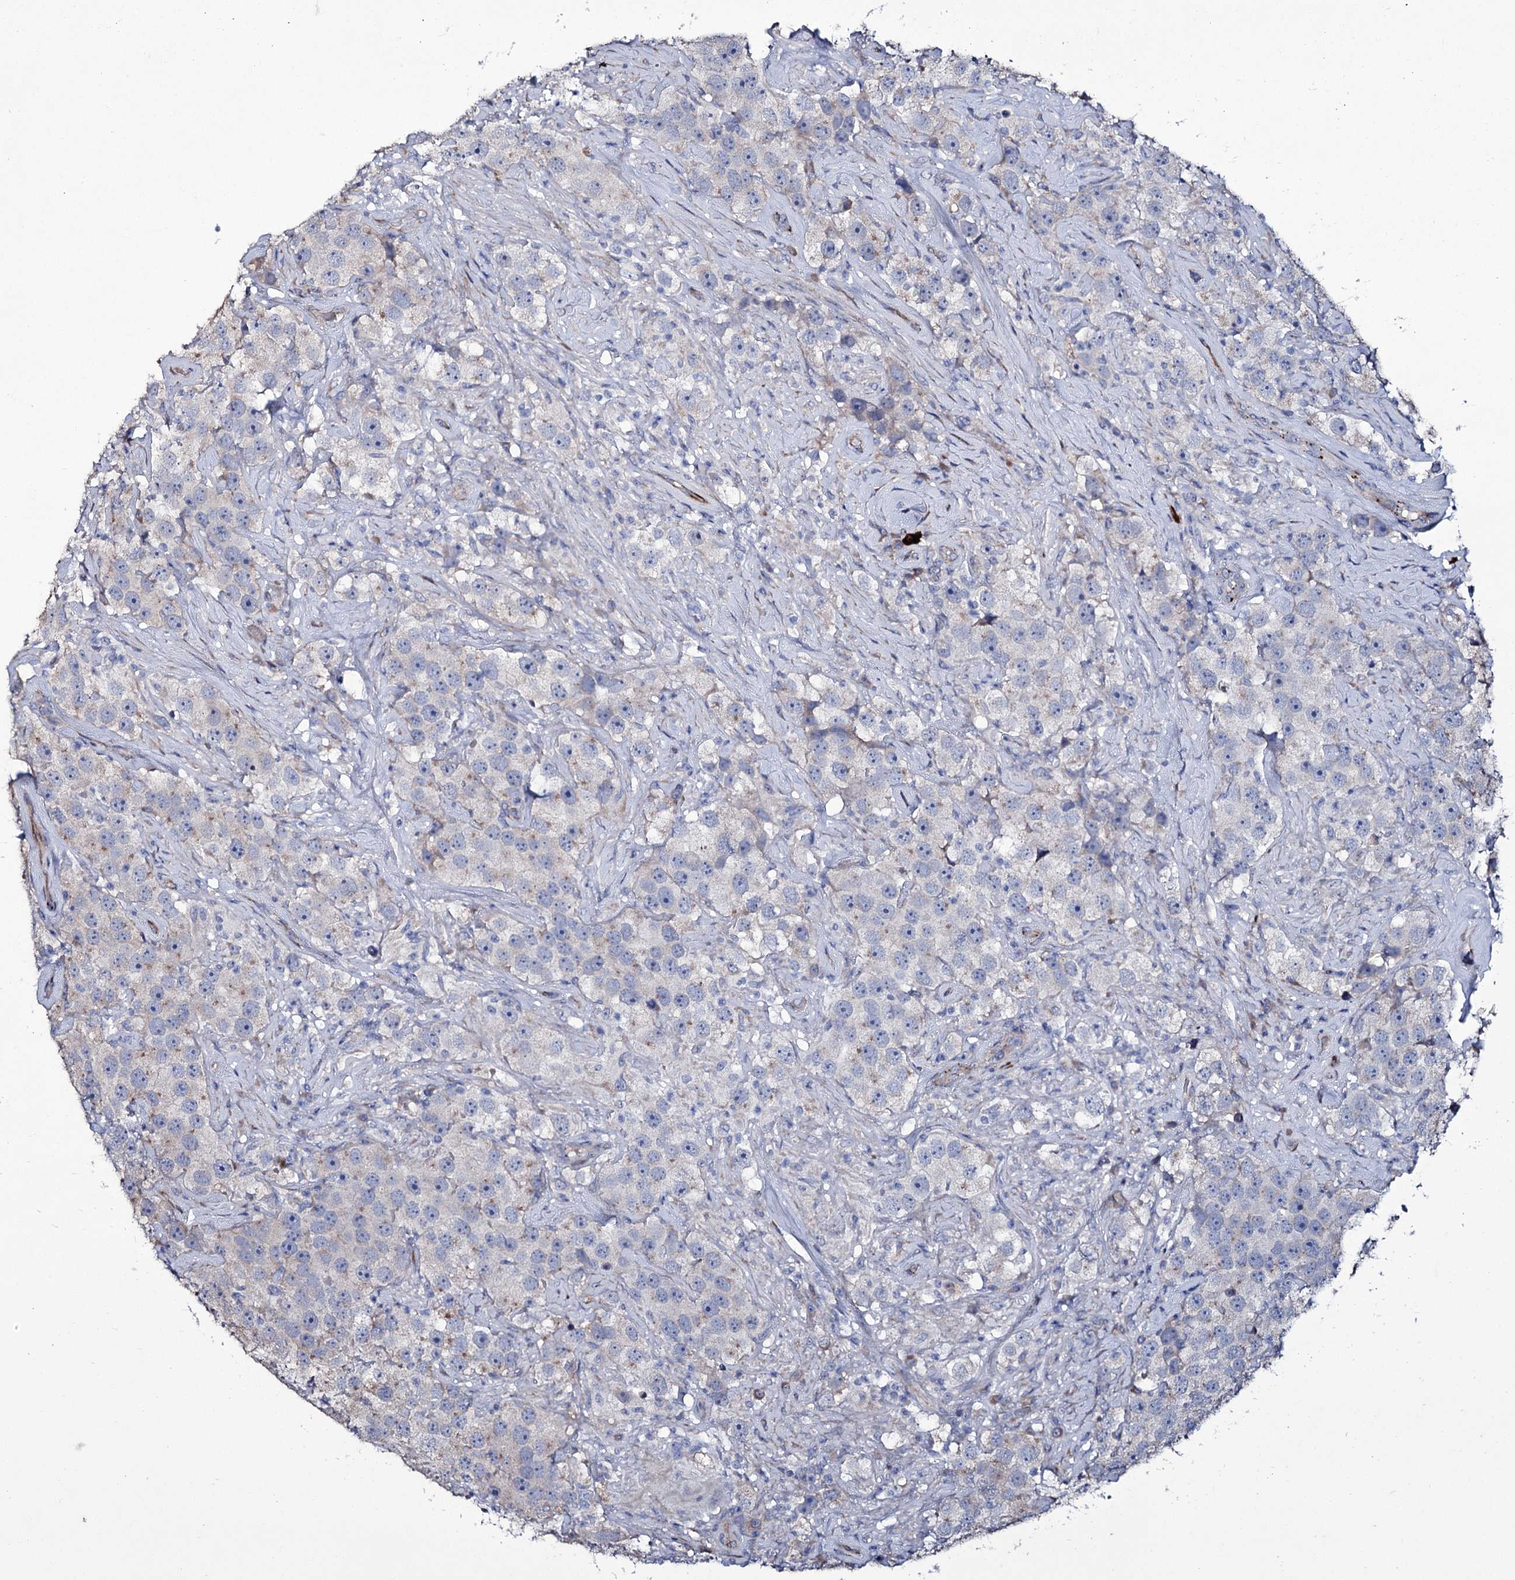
{"staining": {"intensity": "negative", "quantity": "none", "location": "none"}, "tissue": "testis cancer", "cell_type": "Tumor cells", "image_type": "cancer", "snomed": [{"axis": "morphology", "description": "Seminoma, NOS"}, {"axis": "topography", "description": "Testis"}], "caption": "Photomicrograph shows no protein staining in tumor cells of testis cancer tissue.", "gene": "TUBGCP5", "patient": {"sex": "male", "age": 49}}